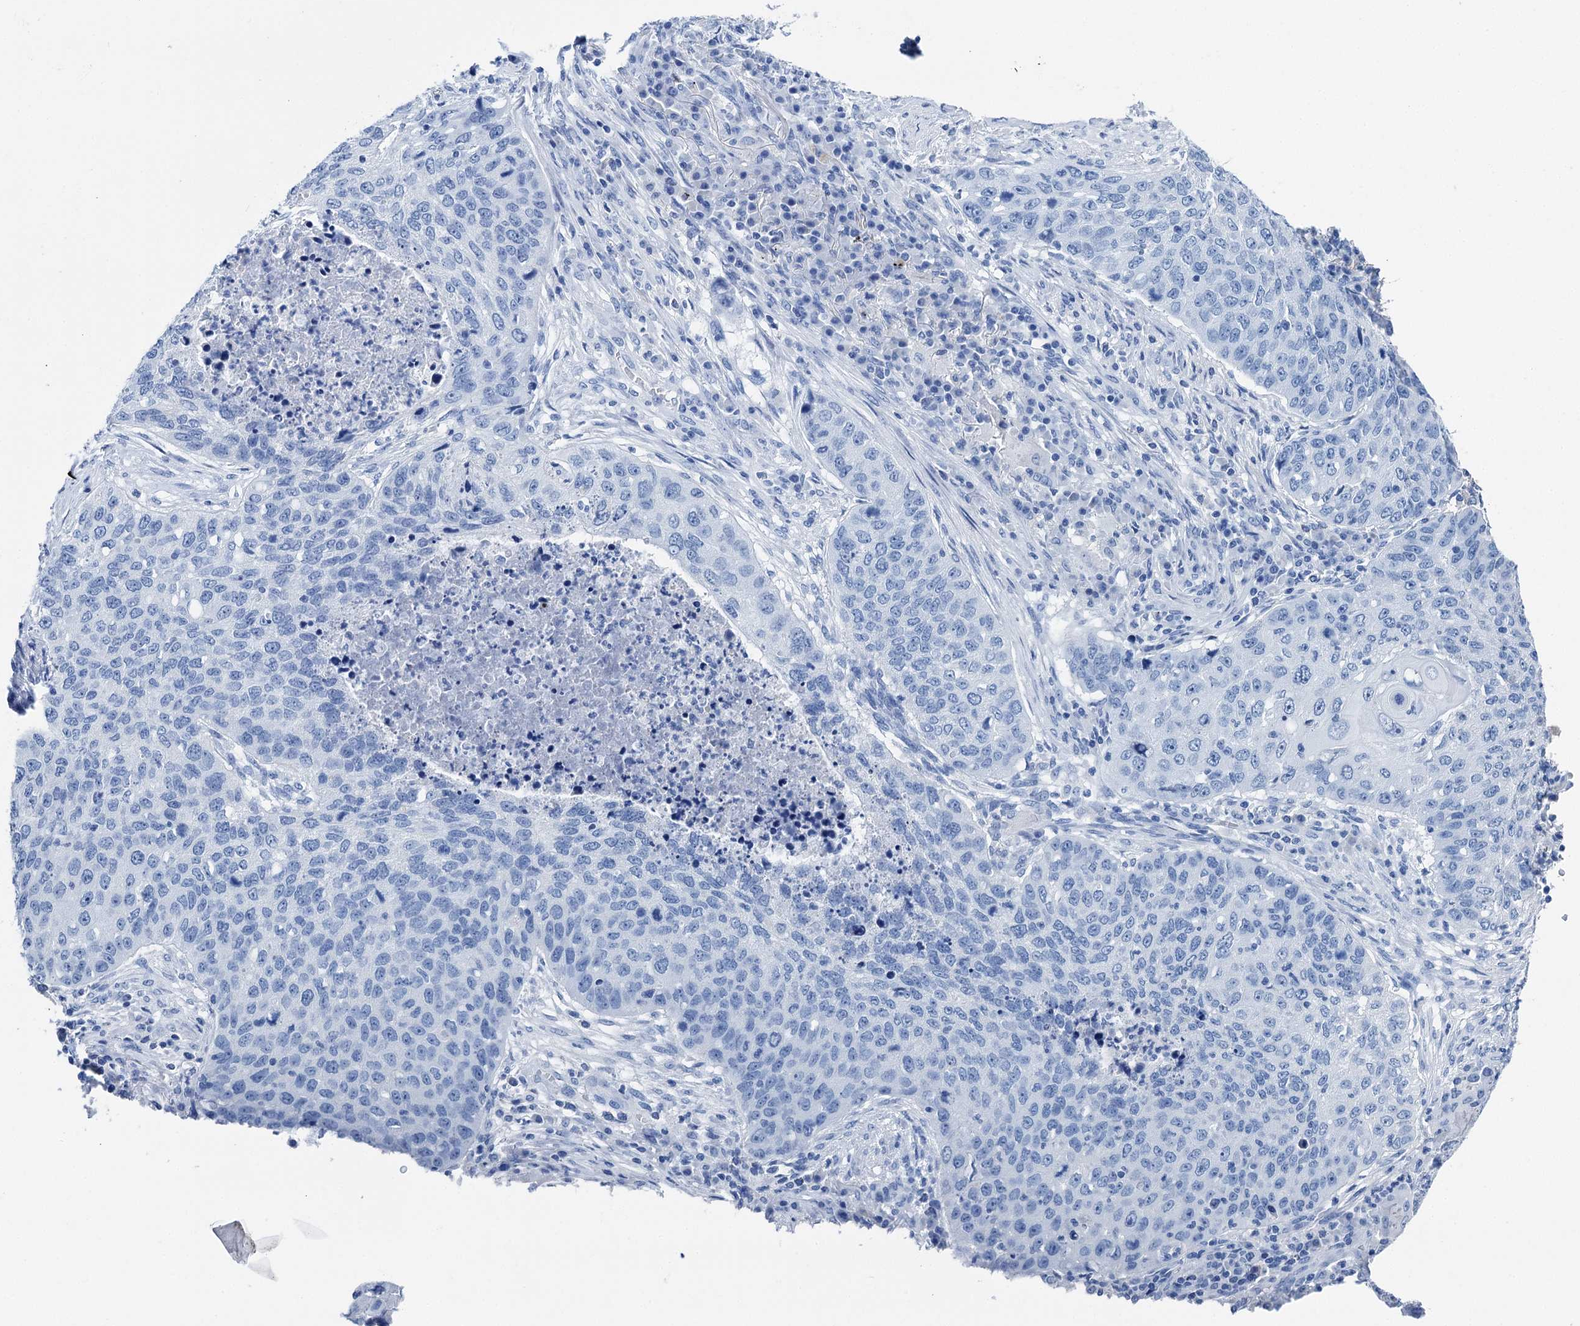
{"staining": {"intensity": "negative", "quantity": "none", "location": "none"}, "tissue": "lung cancer", "cell_type": "Tumor cells", "image_type": "cancer", "snomed": [{"axis": "morphology", "description": "Squamous cell carcinoma, NOS"}, {"axis": "topography", "description": "Lung"}], "caption": "A high-resolution histopathology image shows immunohistochemistry staining of squamous cell carcinoma (lung), which displays no significant positivity in tumor cells.", "gene": "BRINP1", "patient": {"sex": "female", "age": 63}}